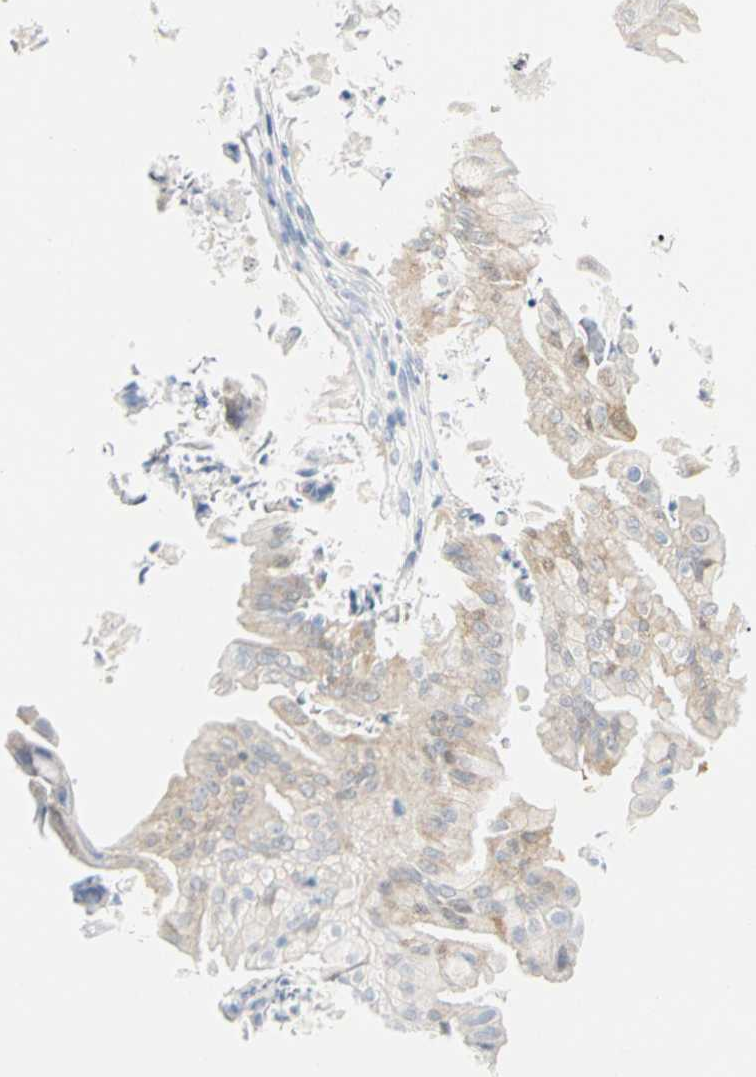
{"staining": {"intensity": "weak", "quantity": "25%-75%", "location": "cytoplasmic/membranous"}, "tissue": "ovarian cancer", "cell_type": "Tumor cells", "image_type": "cancer", "snomed": [{"axis": "morphology", "description": "Cystadenocarcinoma, mucinous, NOS"}, {"axis": "topography", "description": "Ovary"}], "caption": "Weak cytoplasmic/membranous protein positivity is present in approximately 25%-75% of tumor cells in ovarian cancer.", "gene": "SELENBP1", "patient": {"sex": "female", "age": 37}}